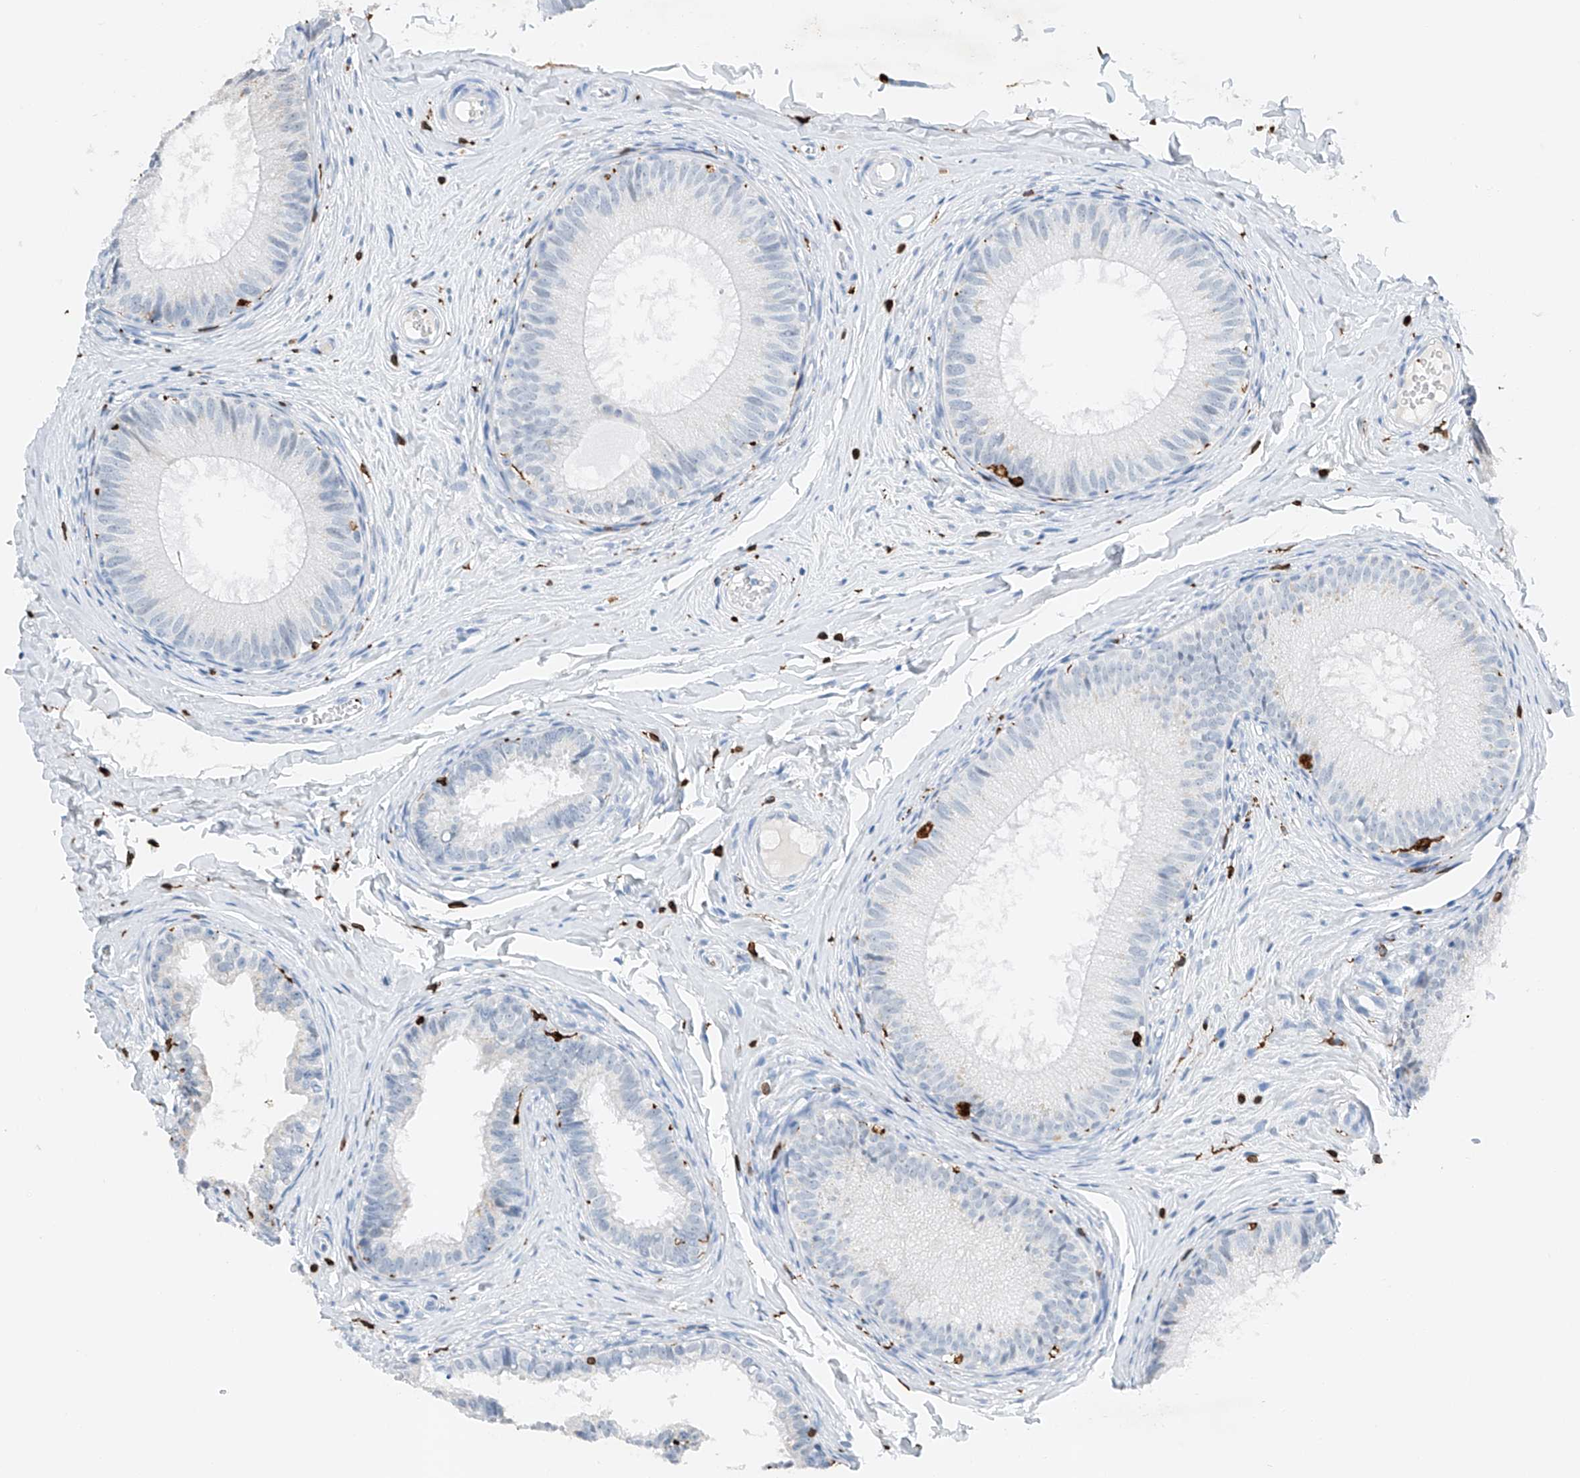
{"staining": {"intensity": "negative", "quantity": "none", "location": "none"}, "tissue": "epididymis", "cell_type": "Glandular cells", "image_type": "normal", "snomed": [{"axis": "morphology", "description": "Normal tissue, NOS"}, {"axis": "topography", "description": "Epididymis"}], "caption": "The photomicrograph shows no staining of glandular cells in unremarkable epididymis. (DAB immunohistochemistry with hematoxylin counter stain).", "gene": "TBXAS1", "patient": {"sex": "male", "age": 34}}